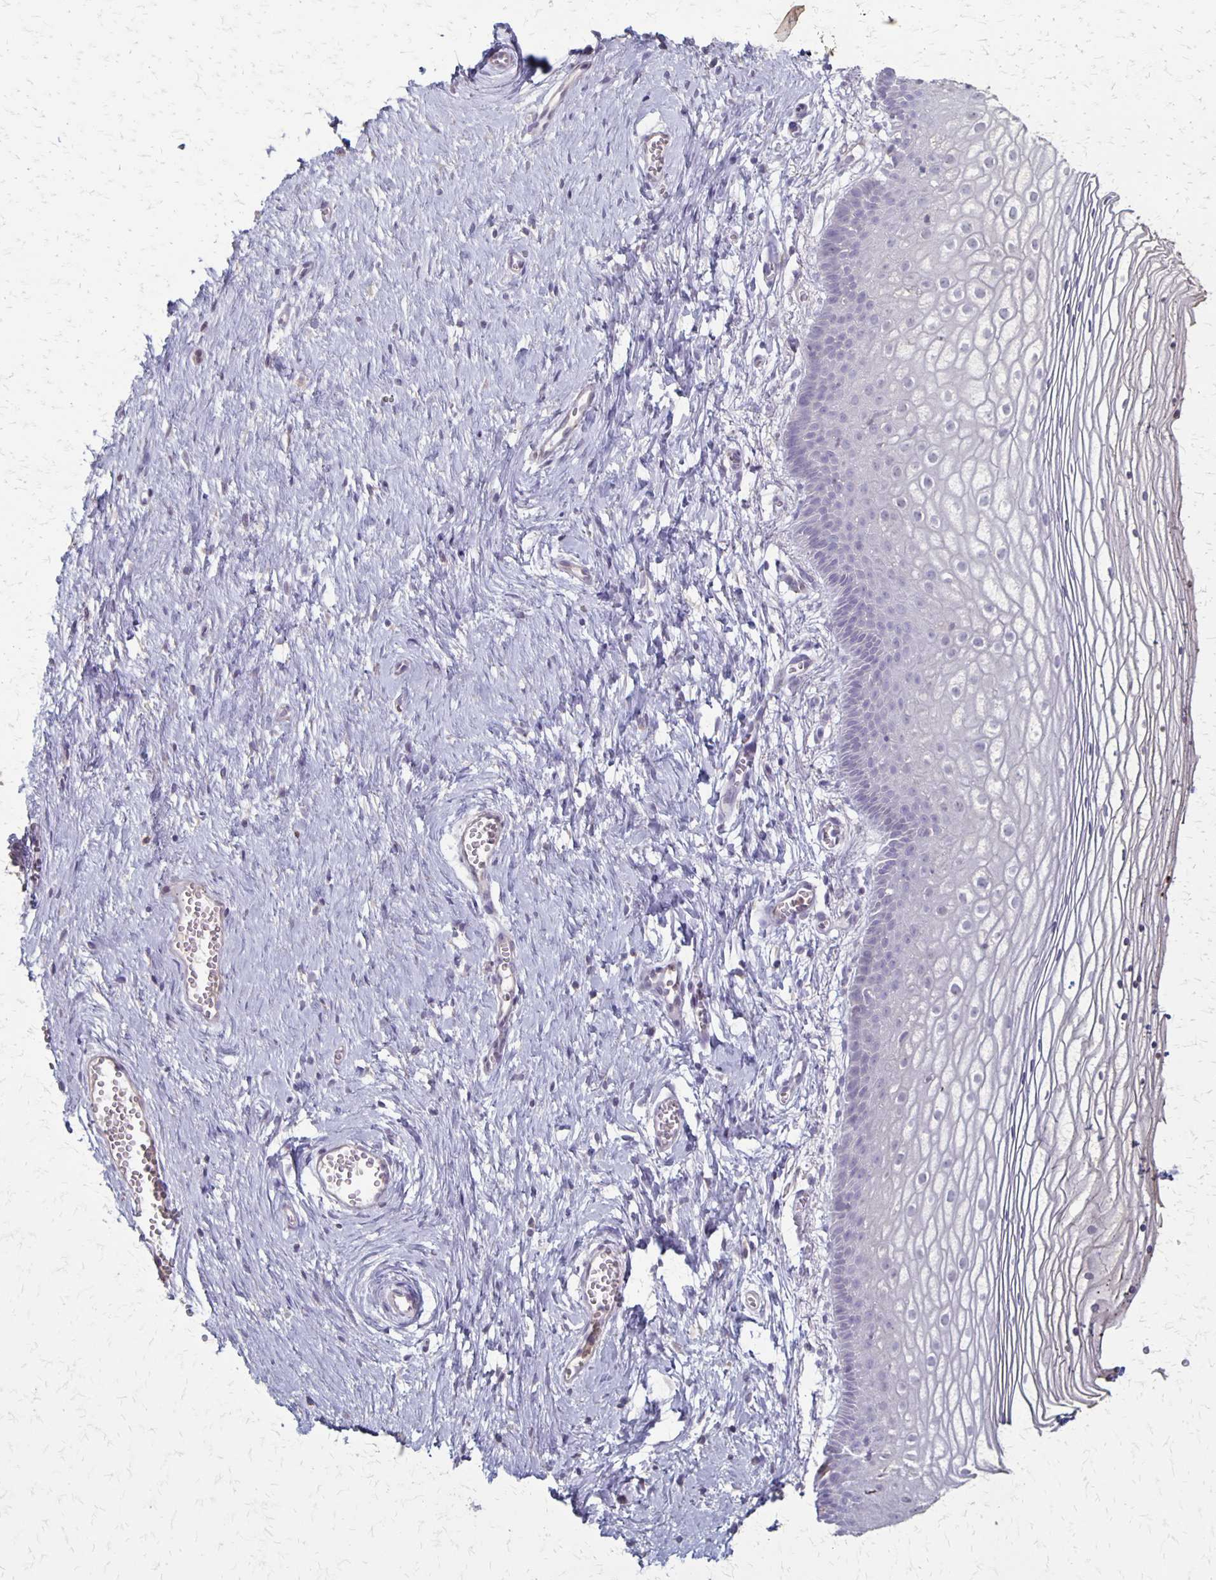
{"staining": {"intensity": "negative", "quantity": "none", "location": "none"}, "tissue": "vagina", "cell_type": "Squamous epithelial cells", "image_type": "normal", "snomed": [{"axis": "morphology", "description": "Normal tissue, NOS"}, {"axis": "topography", "description": "Vagina"}], "caption": "This is an IHC image of normal human vagina. There is no expression in squamous epithelial cells.", "gene": "SEPTIN5", "patient": {"sex": "female", "age": 56}}